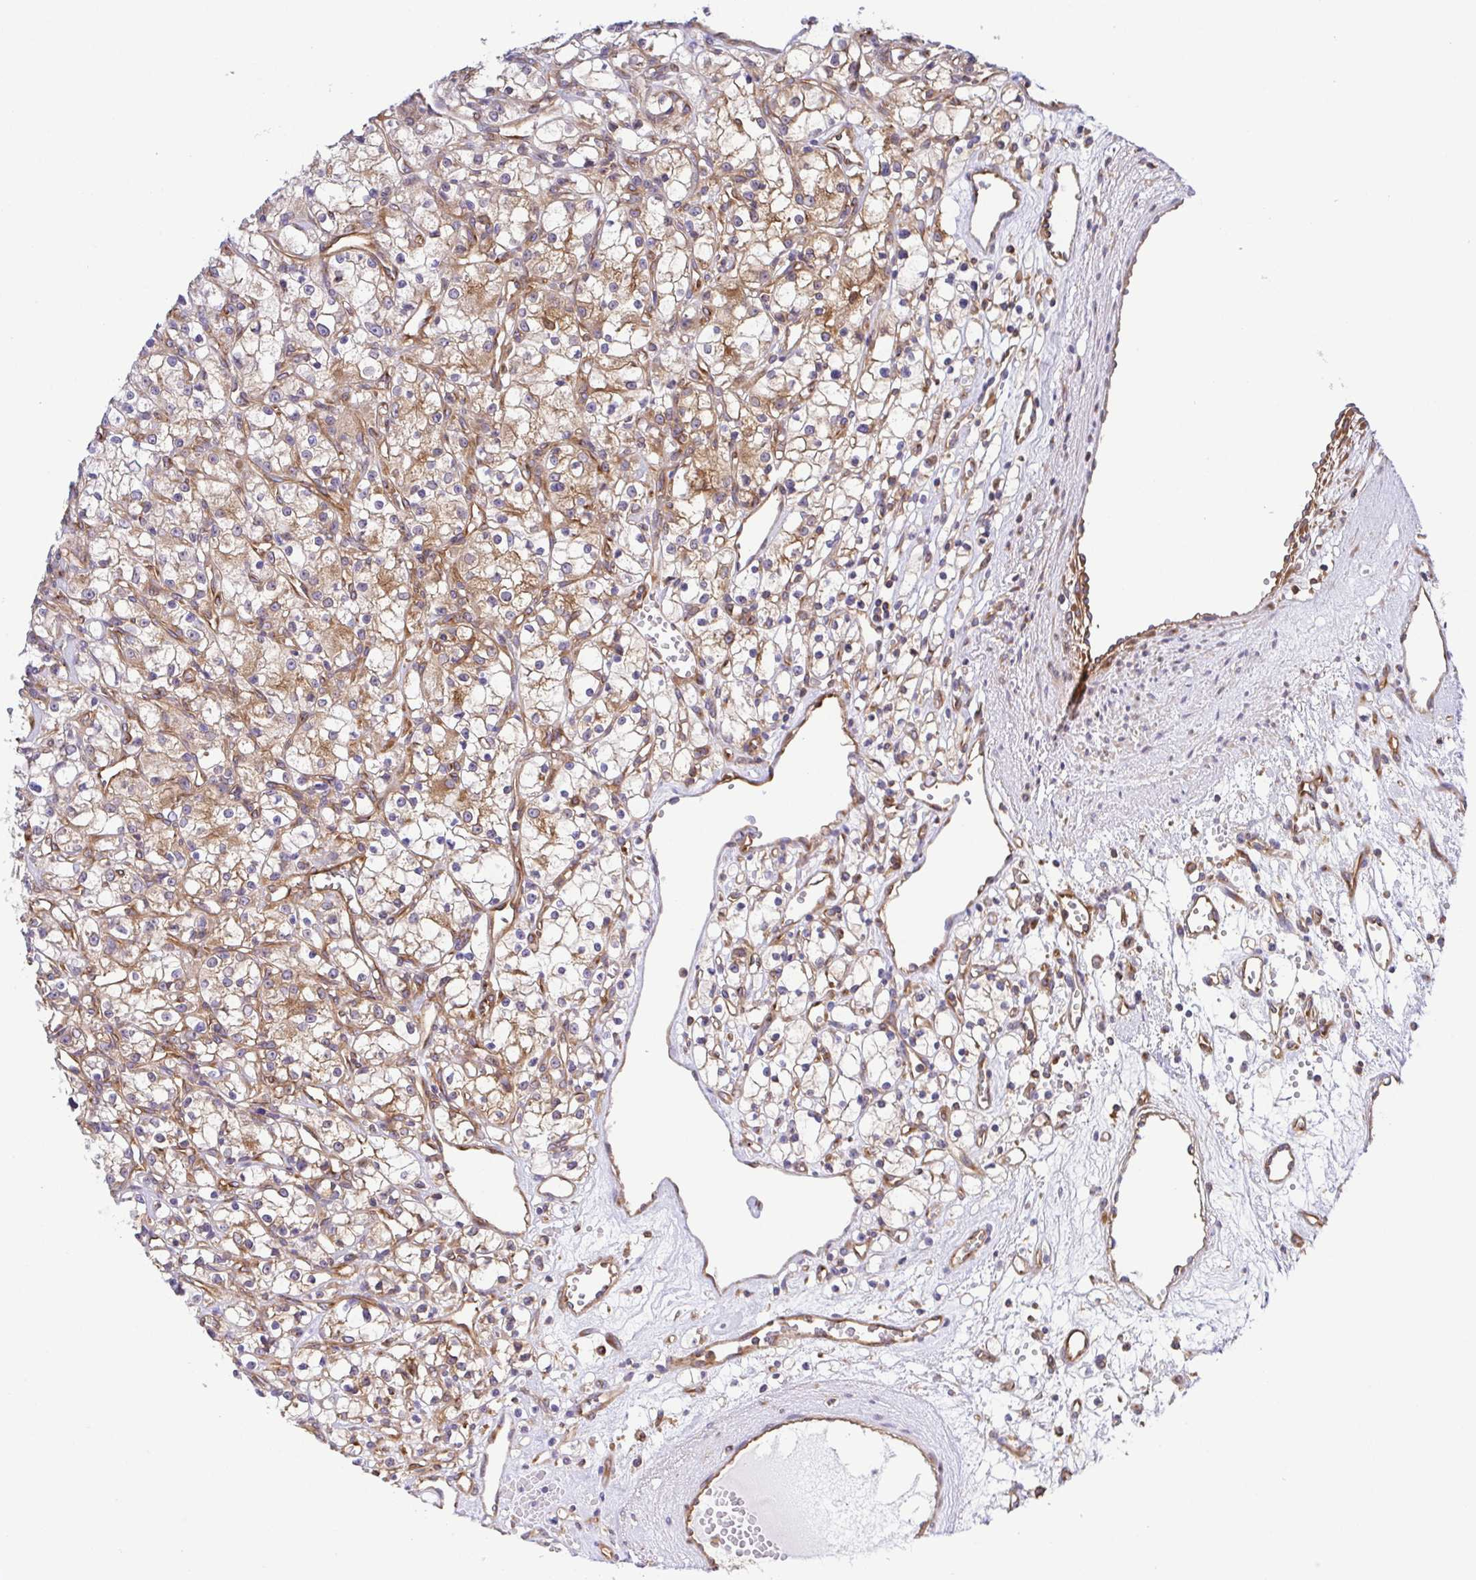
{"staining": {"intensity": "moderate", "quantity": "25%-75%", "location": "cytoplasmic/membranous"}, "tissue": "renal cancer", "cell_type": "Tumor cells", "image_type": "cancer", "snomed": [{"axis": "morphology", "description": "Adenocarcinoma, NOS"}, {"axis": "topography", "description": "Kidney"}], "caption": "Human renal cancer (adenocarcinoma) stained with a brown dye reveals moderate cytoplasmic/membranous positive staining in about 25%-75% of tumor cells.", "gene": "KIF5B", "patient": {"sex": "female", "age": 59}}